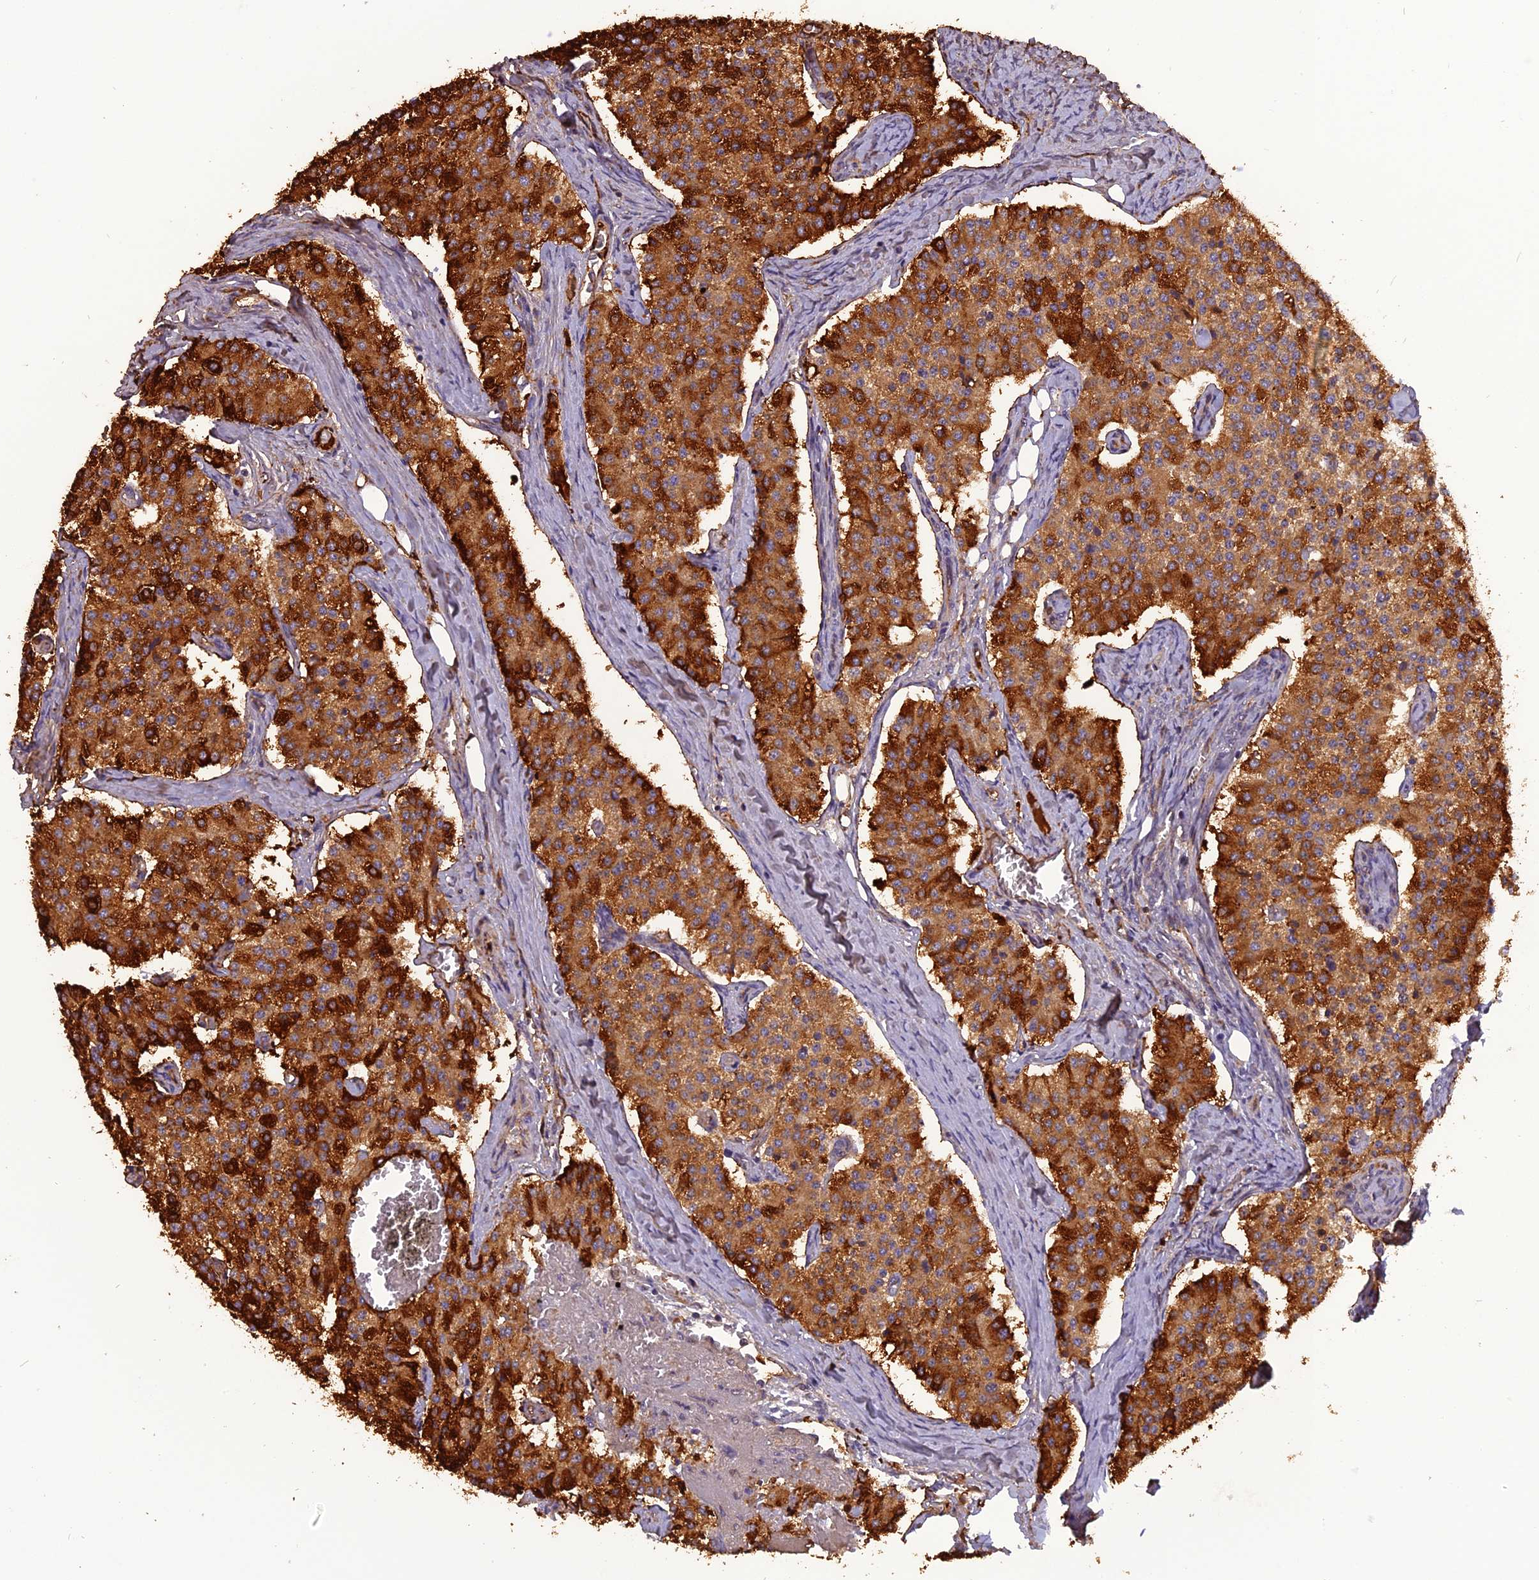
{"staining": {"intensity": "strong", "quantity": ">75%", "location": "cytoplasmic/membranous"}, "tissue": "carcinoid", "cell_type": "Tumor cells", "image_type": "cancer", "snomed": [{"axis": "morphology", "description": "Carcinoid, malignant, NOS"}, {"axis": "topography", "description": "Colon"}], "caption": "Immunohistochemistry (IHC) (DAB (3,3'-diaminobenzidine)) staining of carcinoid reveals strong cytoplasmic/membranous protein positivity in about >75% of tumor cells.", "gene": "RABGGTA", "patient": {"sex": "female", "age": 52}}